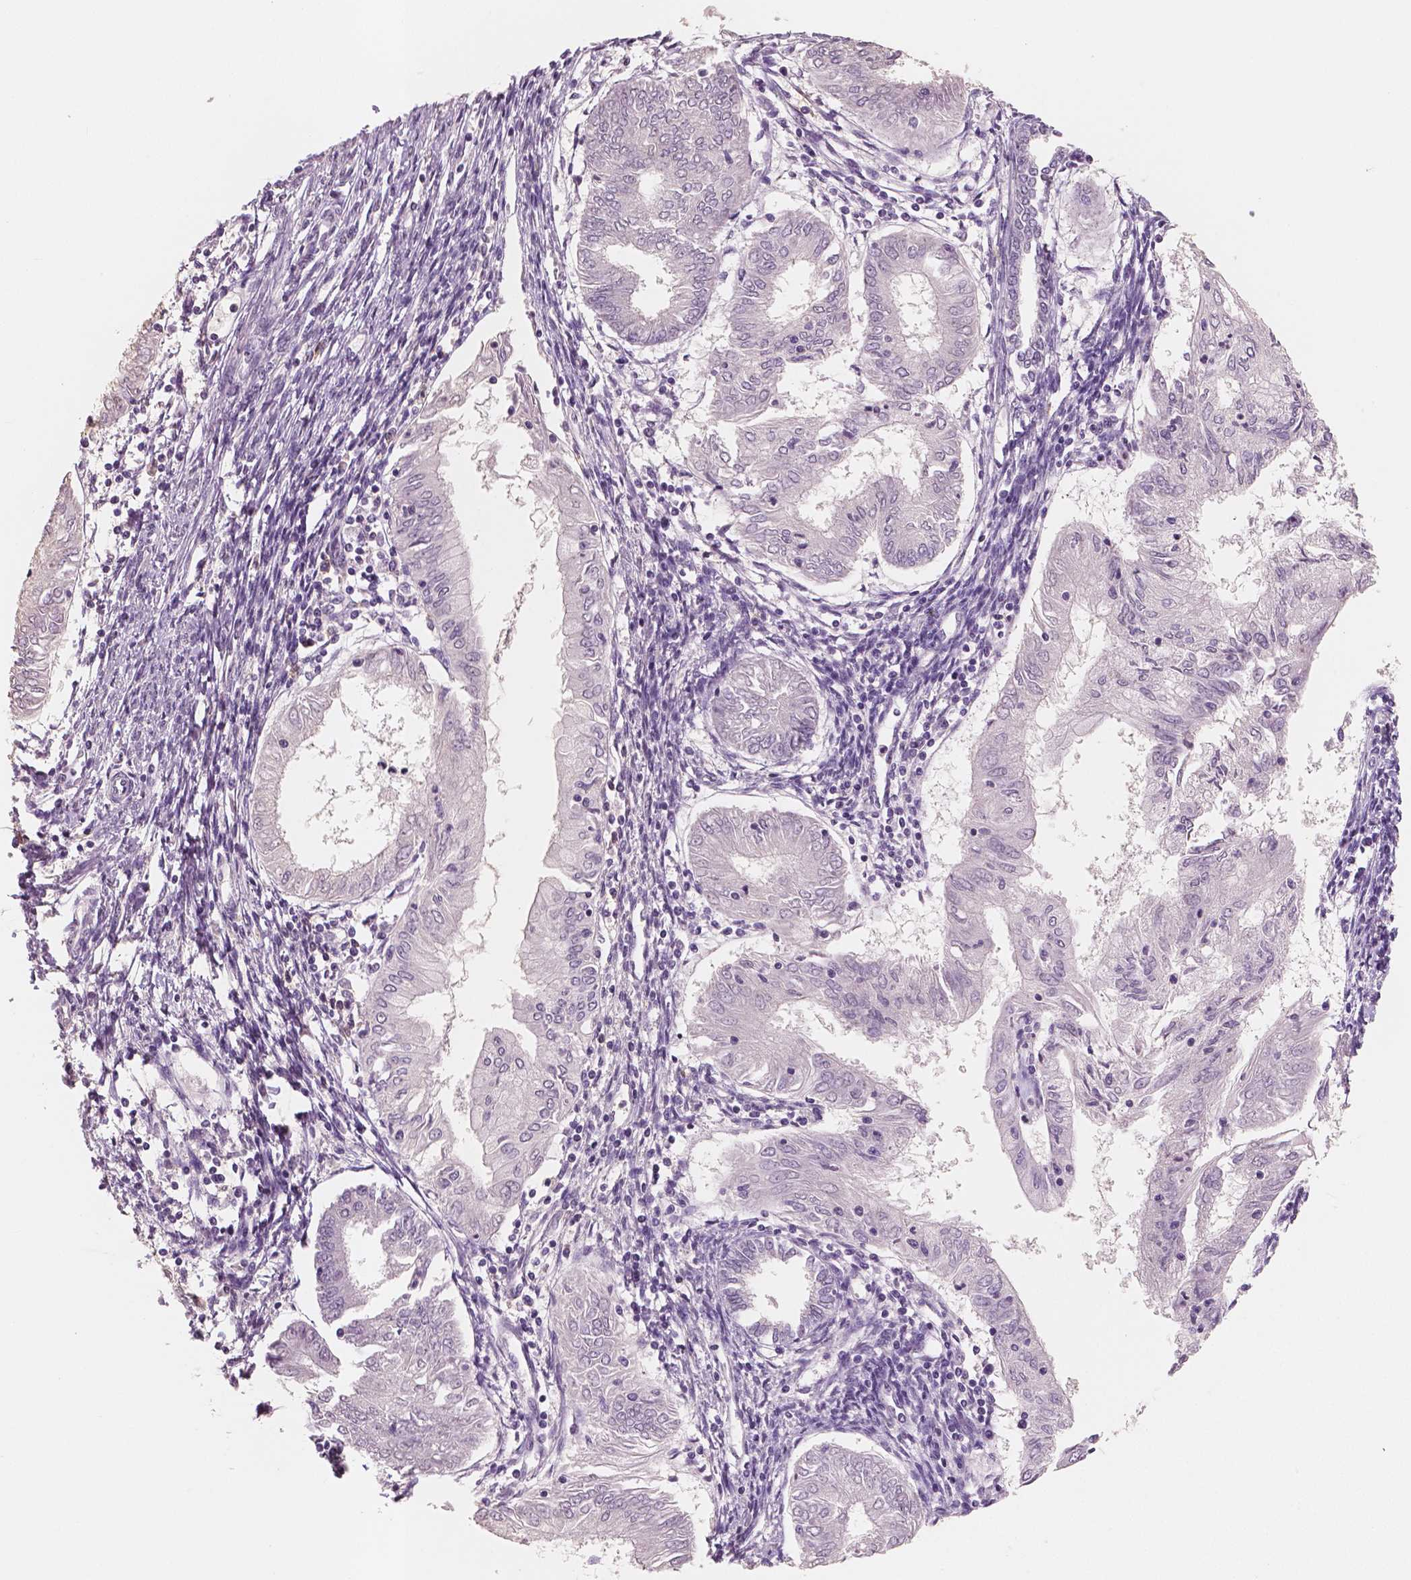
{"staining": {"intensity": "negative", "quantity": "none", "location": "none"}, "tissue": "endometrial cancer", "cell_type": "Tumor cells", "image_type": "cancer", "snomed": [{"axis": "morphology", "description": "Adenocarcinoma, NOS"}, {"axis": "topography", "description": "Endometrium"}], "caption": "Immunohistochemical staining of endometrial cancer (adenocarcinoma) demonstrates no significant expression in tumor cells.", "gene": "KIT", "patient": {"sex": "female", "age": 68}}